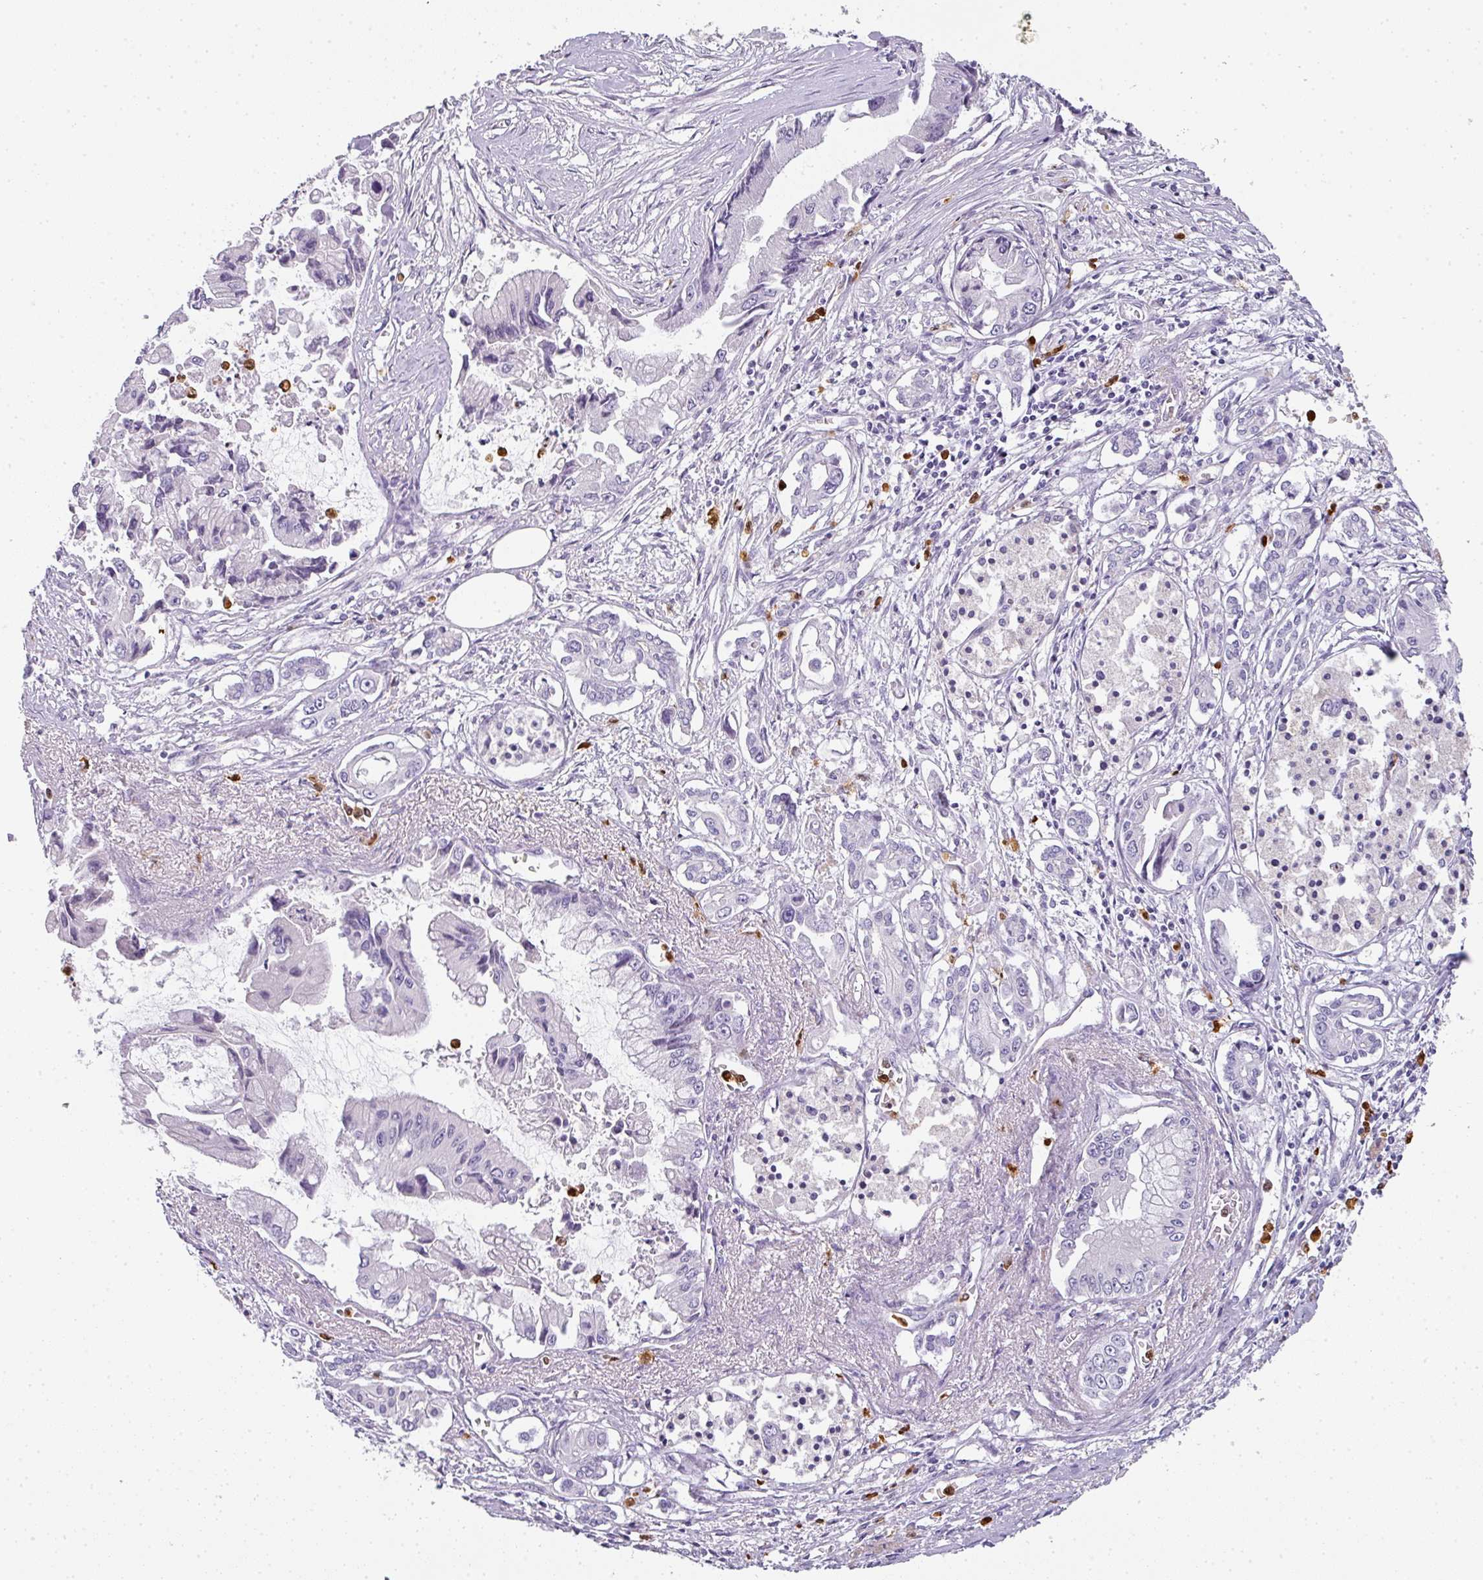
{"staining": {"intensity": "negative", "quantity": "none", "location": "none"}, "tissue": "pancreatic cancer", "cell_type": "Tumor cells", "image_type": "cancer", "snomed": [{"axis": "morphology", "description": "Adenocarcinoma, NOS"}, {"axis": "topography", "description": "Pancreas"}], "caption": "An IHC micrograph of pancreatic cancer (adenocarcinoma) is shown. There is no staining in tumor cells of pancreatic cancer (adenocarcinoma). Nuclei are stained in blue.", "gene": "HHEX", "patient": {"sex": "male", "age": 84}}